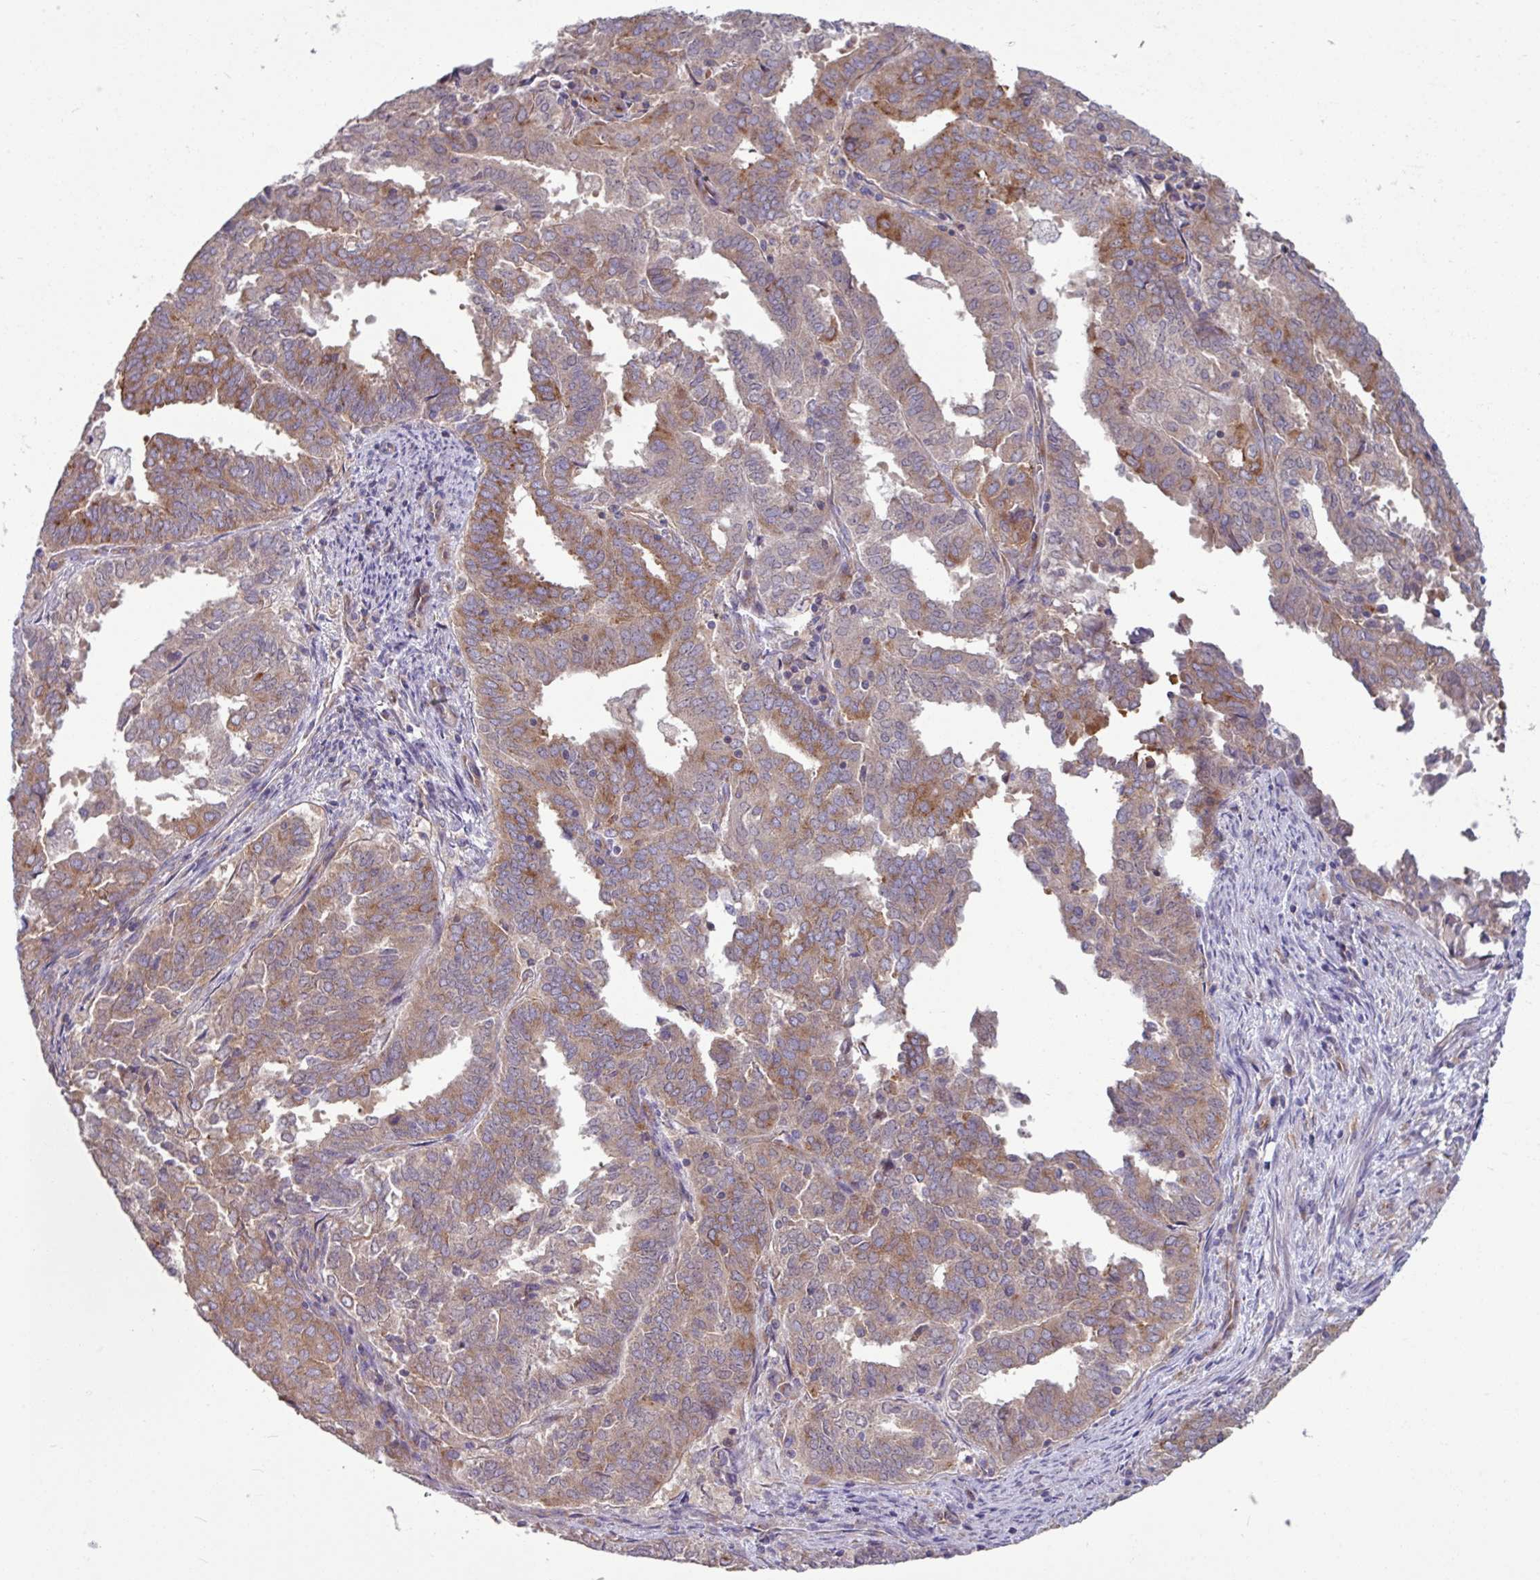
{"staining": {"intensity": "moderate", "quantity": "25%-75%", "location": "cytoplasmic/membranous"}, "tissue": "endometrial cancer", "cell_type": "Tumor cells", "image_type": "cancer", "snomed": [{"axis": "morphology", "description": "Adenocarcinoma, NOS"}, {"axis": "topography", "description": "Endometrium"}], "caption": "Approximately 25%-75% of tumor cells in human endometrial cancer reveal moderate cytoplasmic/membranous protein staining as visualized by brown immunohistochemical staining.", "gene": "LSM12", "patient": {"sex": "female", "age": 72}}